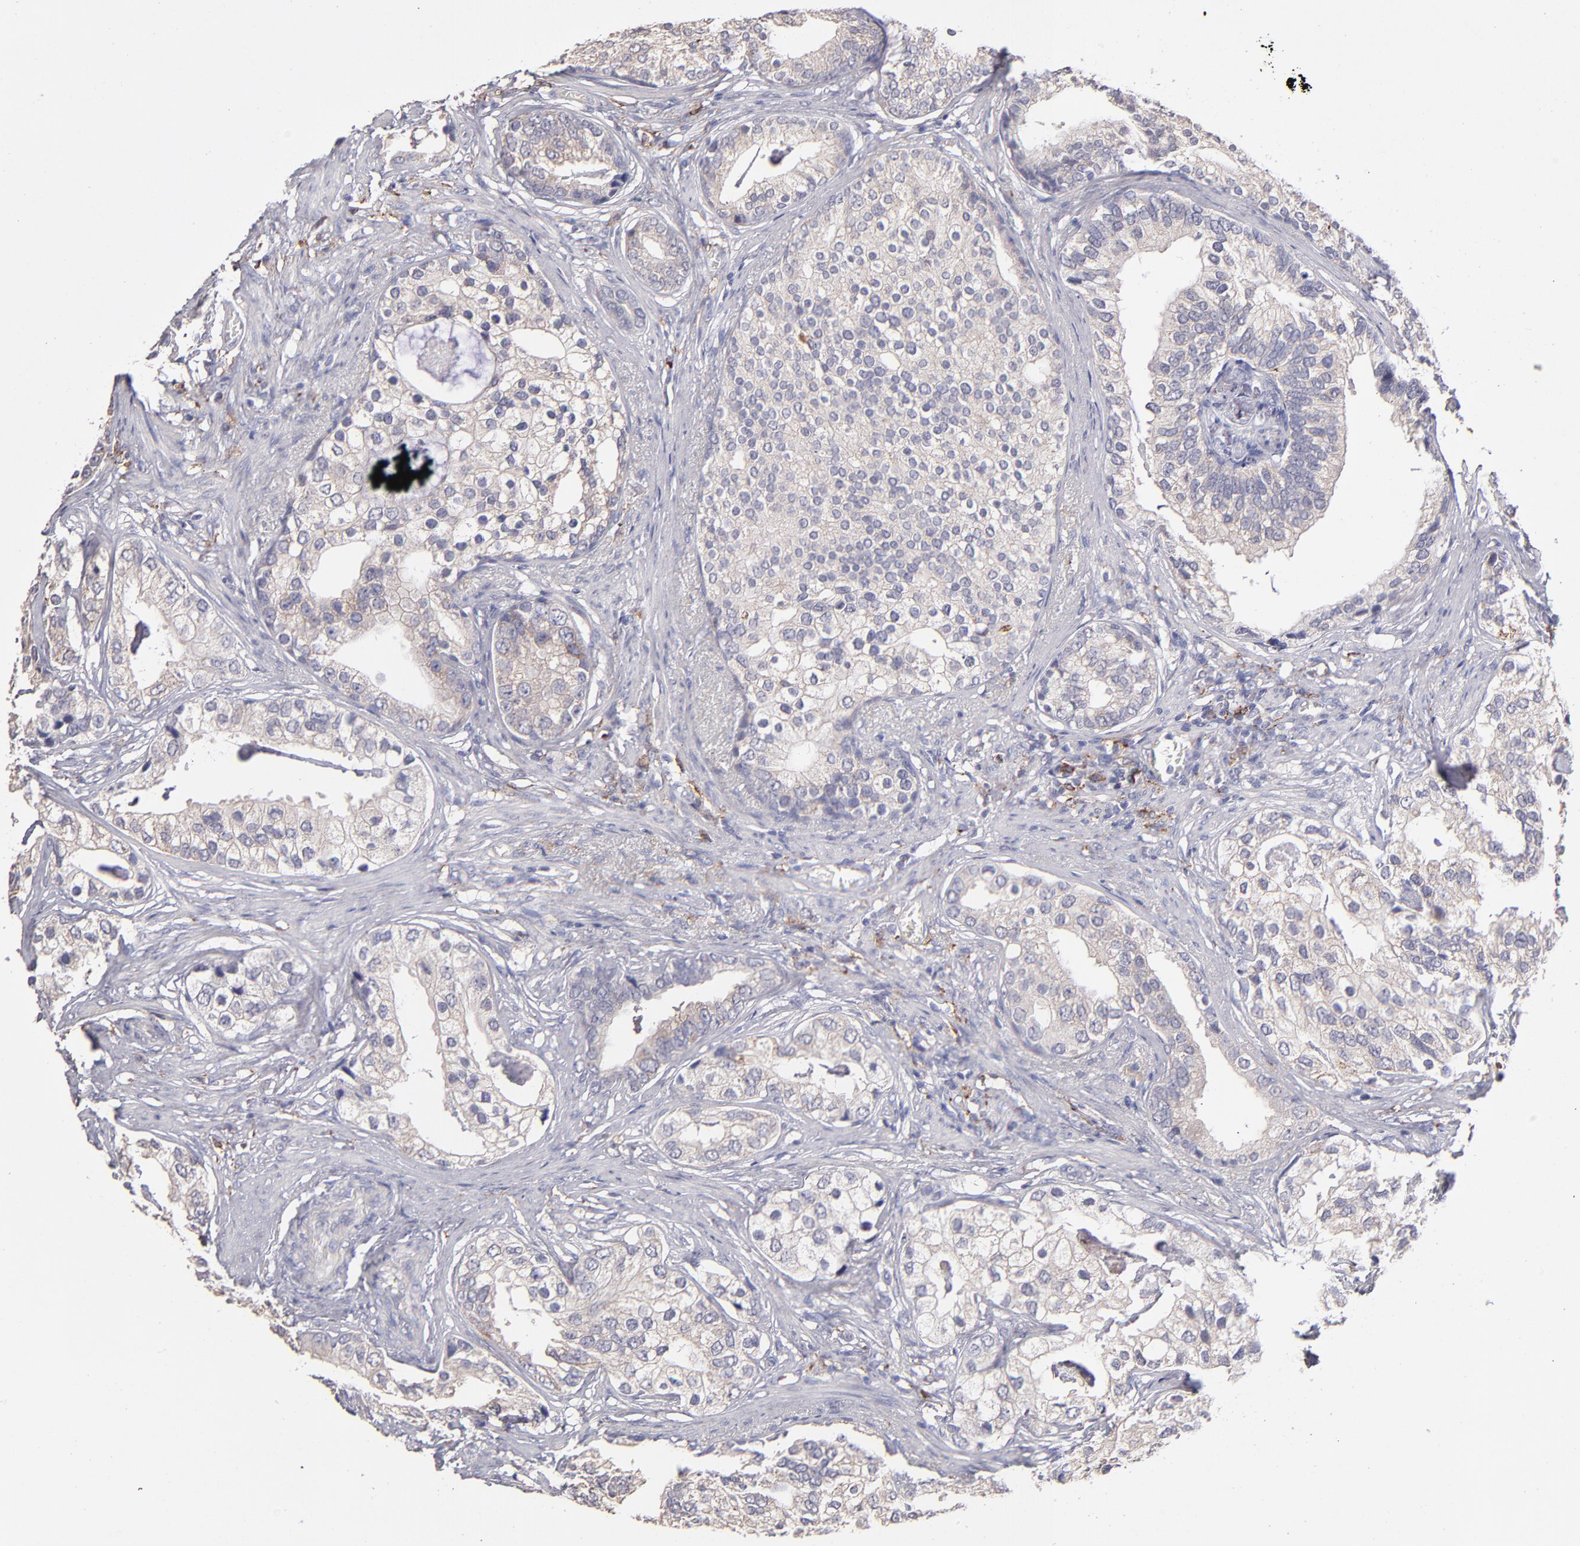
{"staining": {"intensity": "weak", "quantity": "<25%", "location": "cytoplasmic/membranous"}, "tissue": "prostate cancer", "cell_type": "Tumor cells", "image_type": "cancer", "snomed": [{"axis": "morphology", "description": "Adenocarcinoma, Low grade"}, {"axis": "topography", "description": "Prostate"}], "caption": "DAB (3,3'-diaminobenzidine) immunohistochemical staining of low-grade adenocarcinoma (prostate) exhibits no significant positivity in tumor cells.", "gene": "GLDC", "patient": {"sex": "male", "age": 71}}